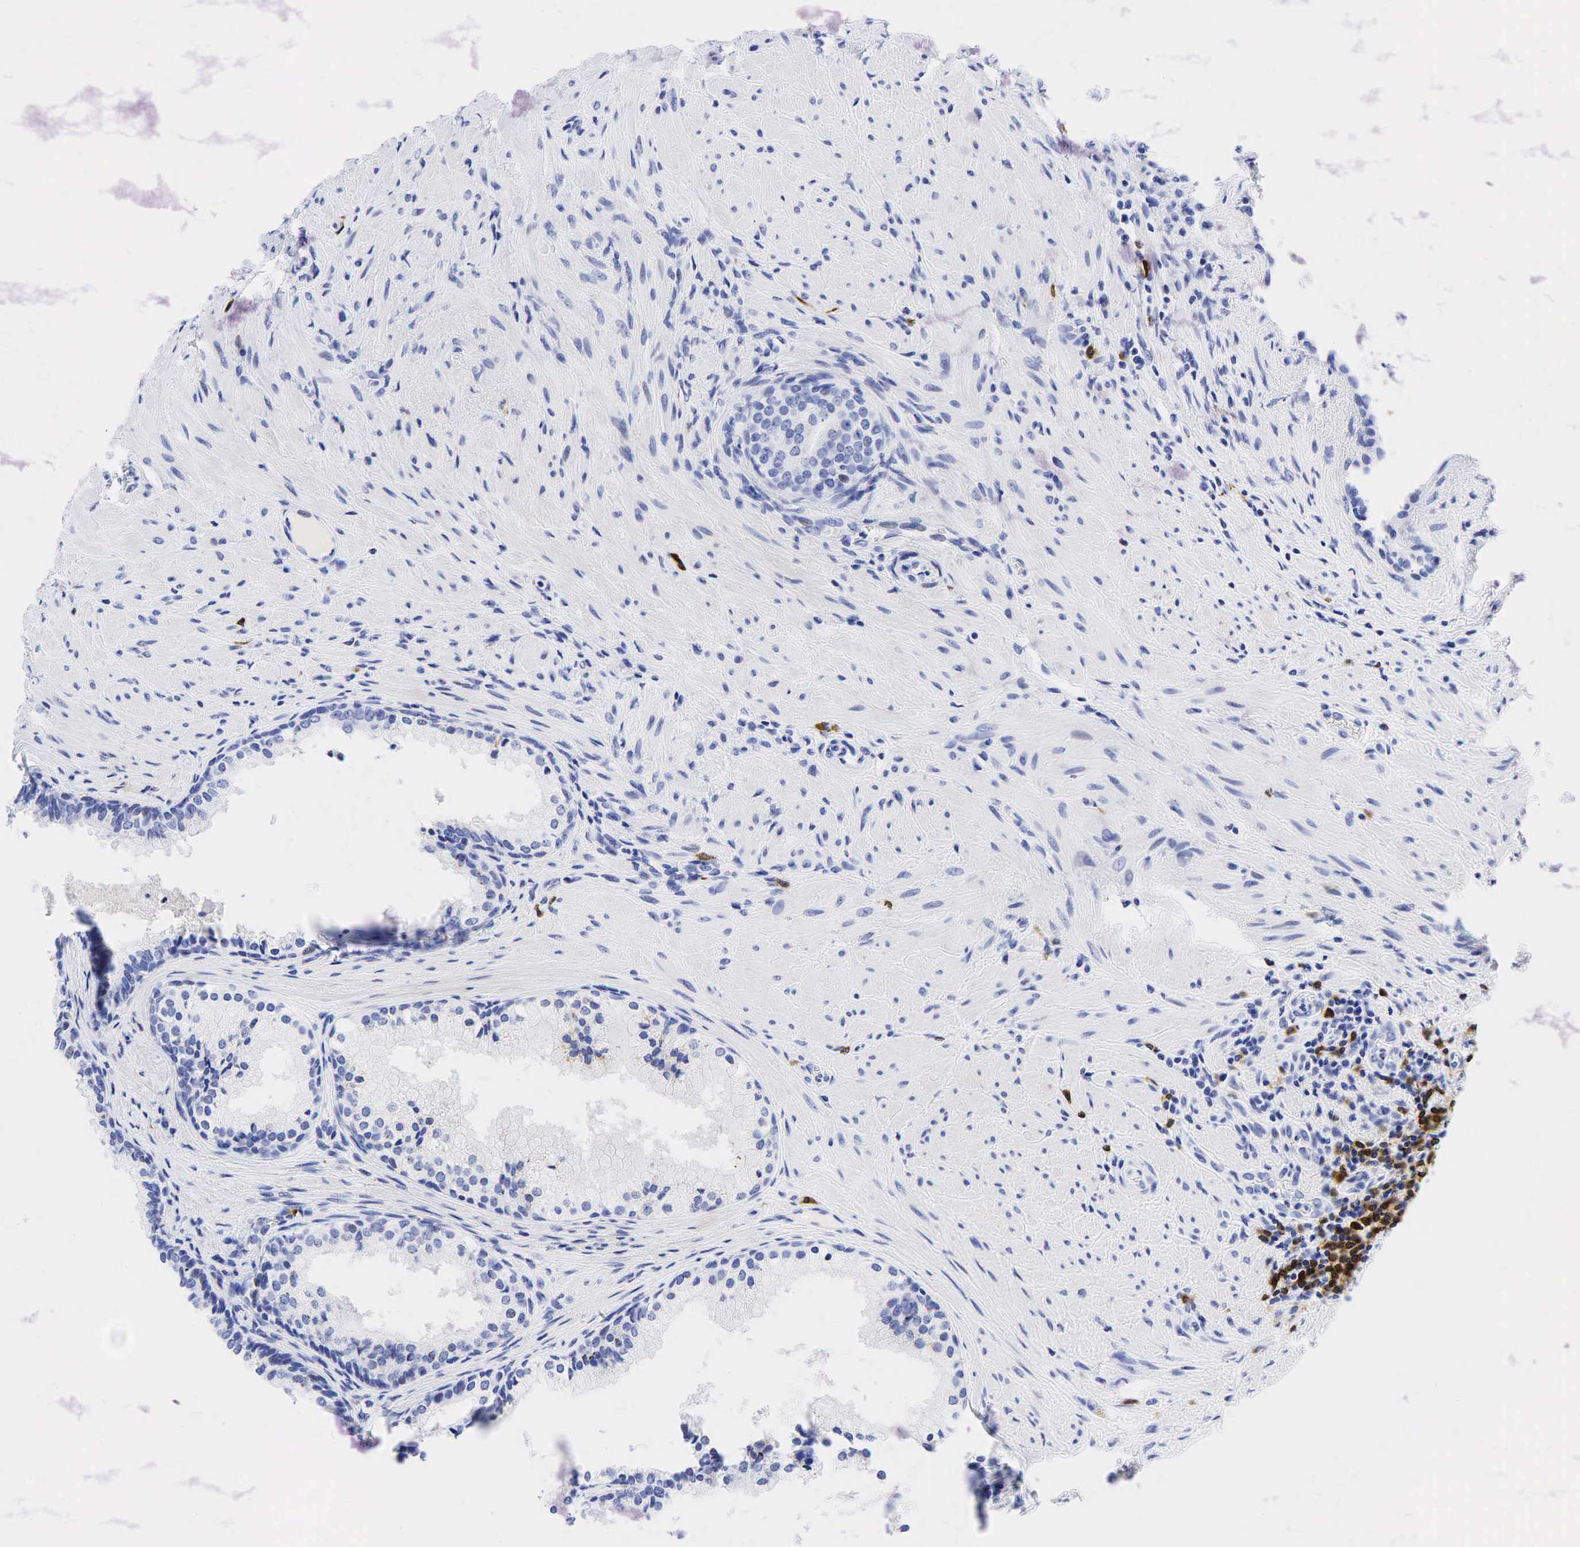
{"staining": {"intensity": "moderate", "quantity": "<25%", "location": "cytoplasmic/membranous,nuclear"}, "tissue": "prostate", "cell_type": "Glandular cells", "image_type": "normal", "snomed": [{"axis": "morphology", "description": "Normal tissue, NOS"}, {"axis": "topography", "description": "Prostate"}], "caption": "Protein staining of normal prostate shows moderate cytoplasmic/membranous,nuclear expression in approximately <25% of glandular cells. (IHC, brightfield microscopy, high magnification).", "gene": "CD79A", "patient": {"sex": "male", "age": 65}}